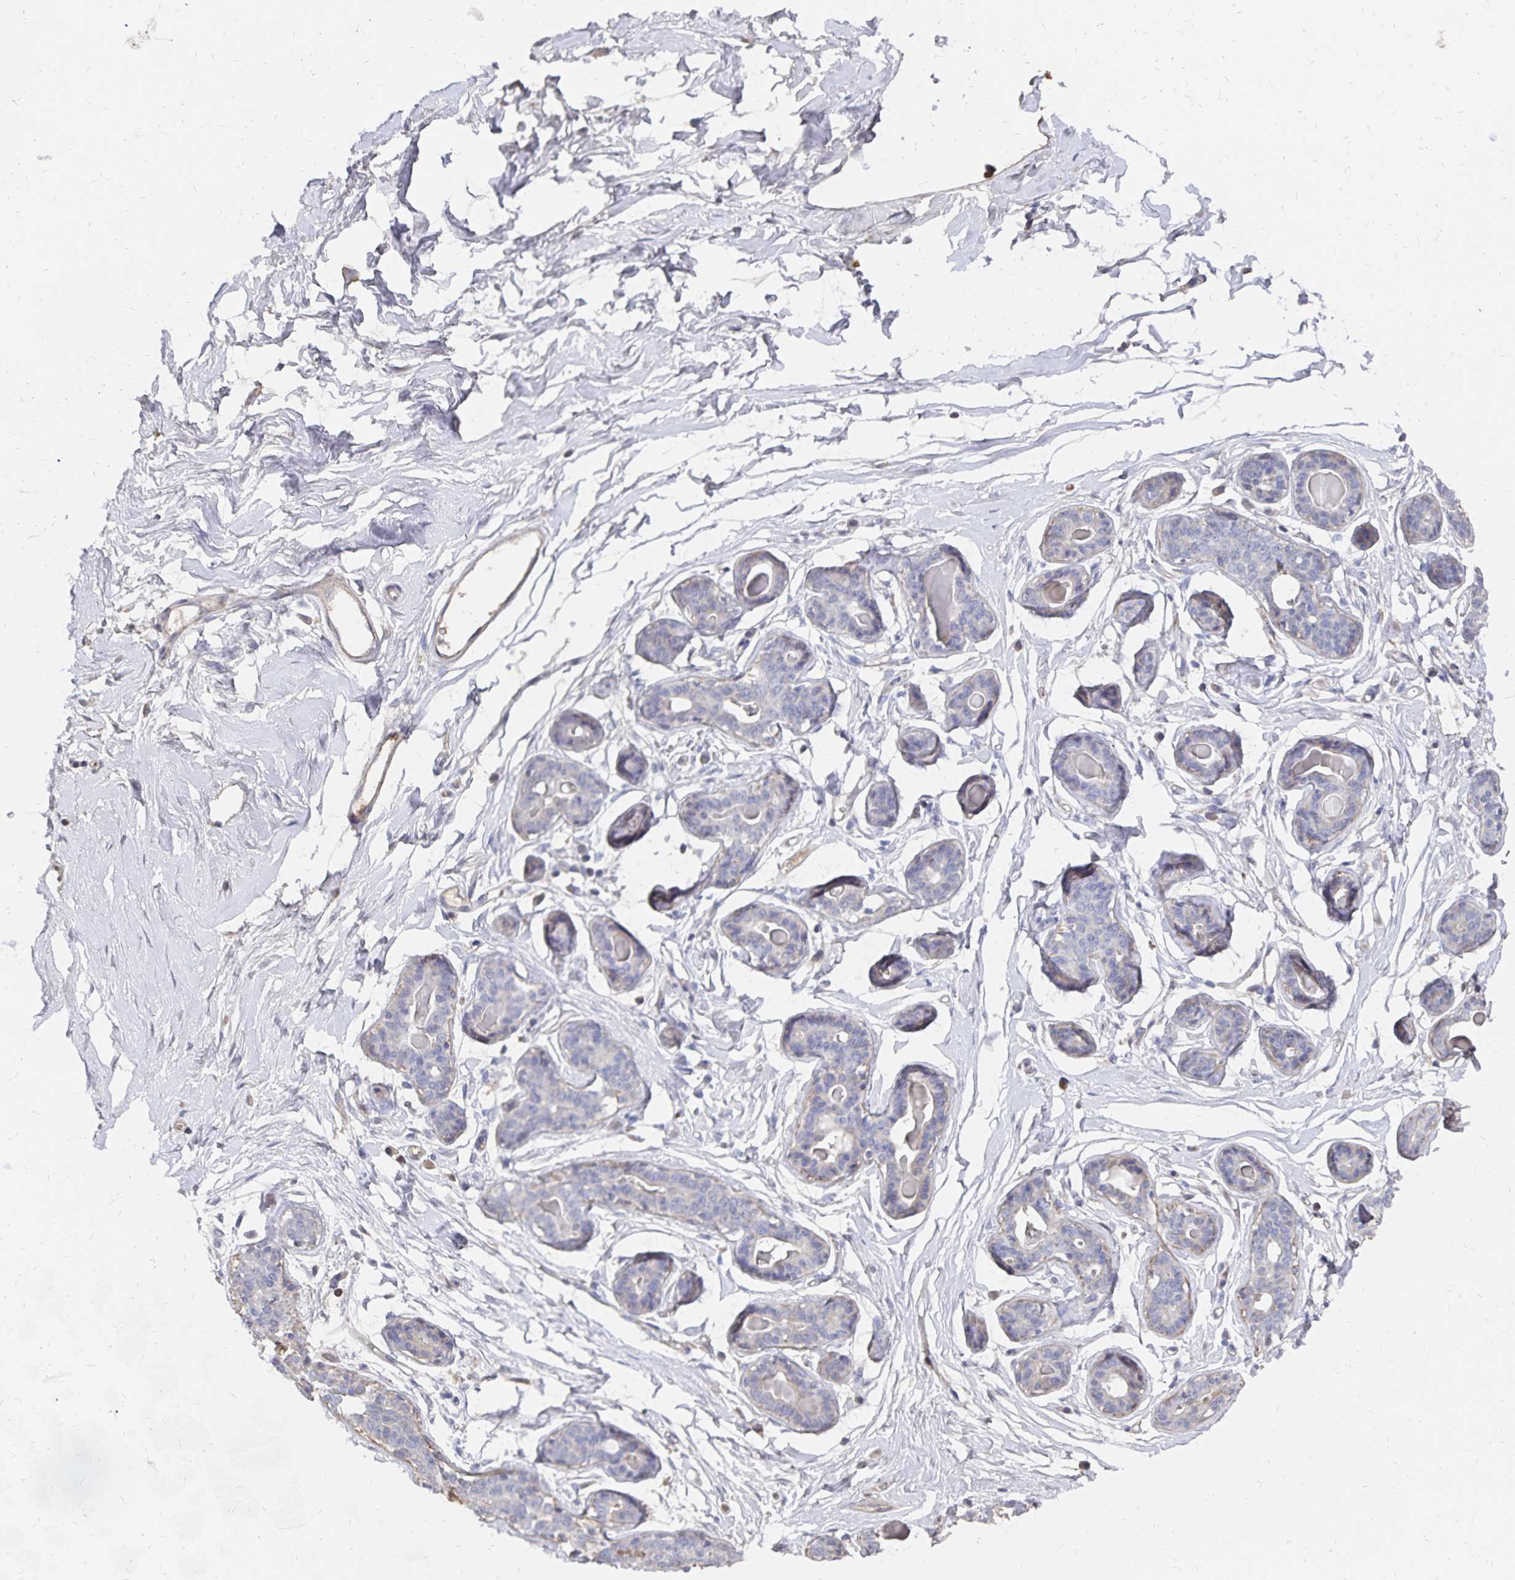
{"staining": {"intensity": "negative", "quantity": "none", "location": "none"}, "tissue": "breast", "cell_type": "Adipocytes", "image_type": "normal", "snomed": [{"axis": "morphology", "description": "Normal tissue, NOS"}, {"axis": "topography", "description": "Breast"}], "caption": "The IHC micrograph has no significant staining in adipocytes of breast. (Stains: DAB immunohistochemistry with hematoxylin counter stain, Microscopy: brightfield microscopy at high magnification).", "gene": "KISS1", "patient": {"sex": "female", "age": 45}}